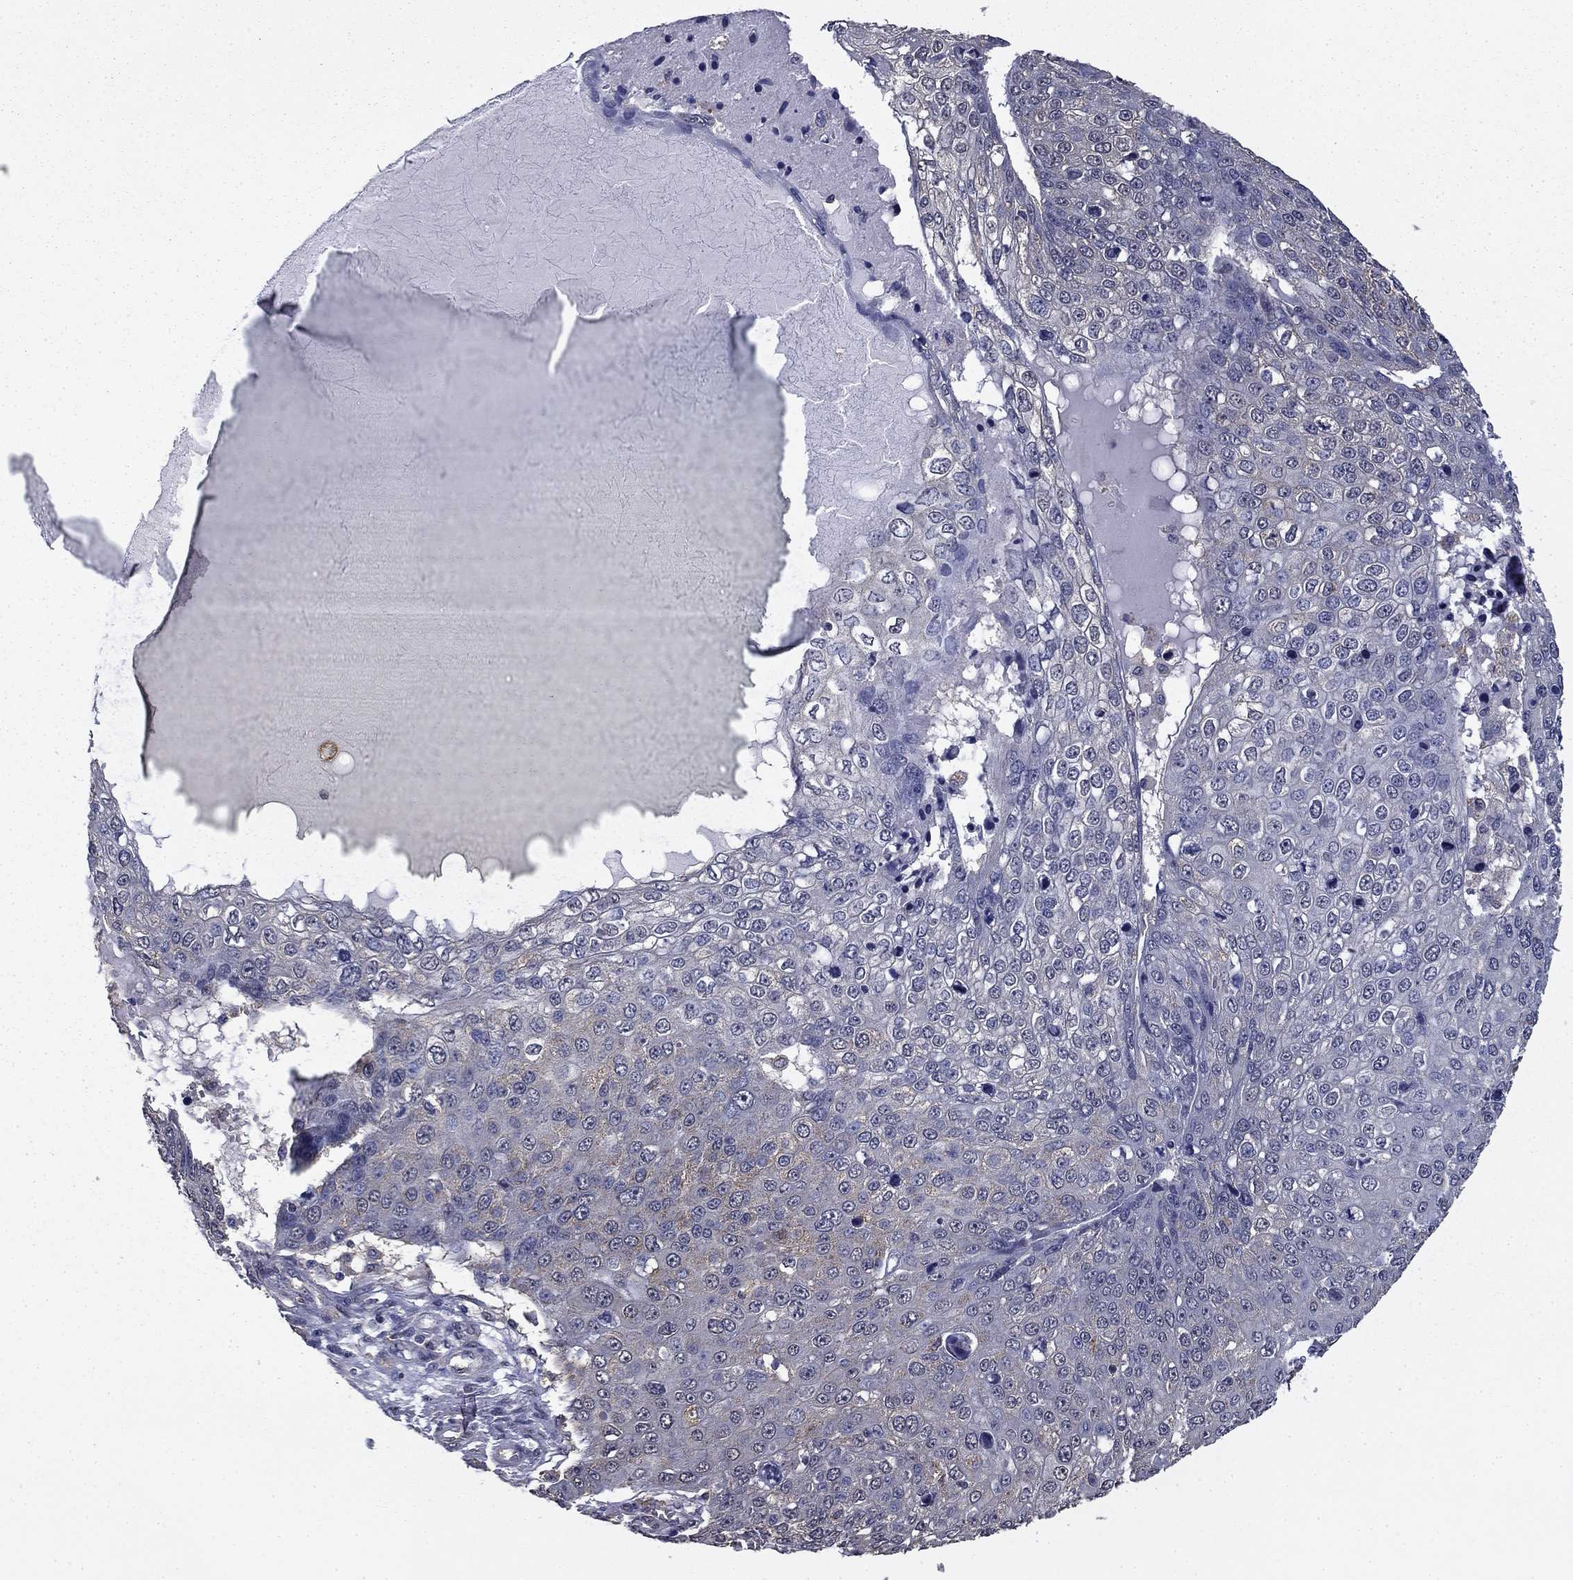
{"staining": {"intensity": "negative", "quantity": "none", "location": "none"}, "tissue": "skin cancer", "cell_type": "Tumor cells", "image_type": "cancer", "snomed": [{"axis": "morphology", "description": "Squamous cell carcinoma, NOS"}, {"axis": "topography", "description": "Skin"}], "caption": "Immunohistochemistry of skin cancer (squamous cell carcinoma) demonstrates no positivity in tumor cells.", "gene": "MFAP3L", "patient": {"sex": "male", "age": 71}}